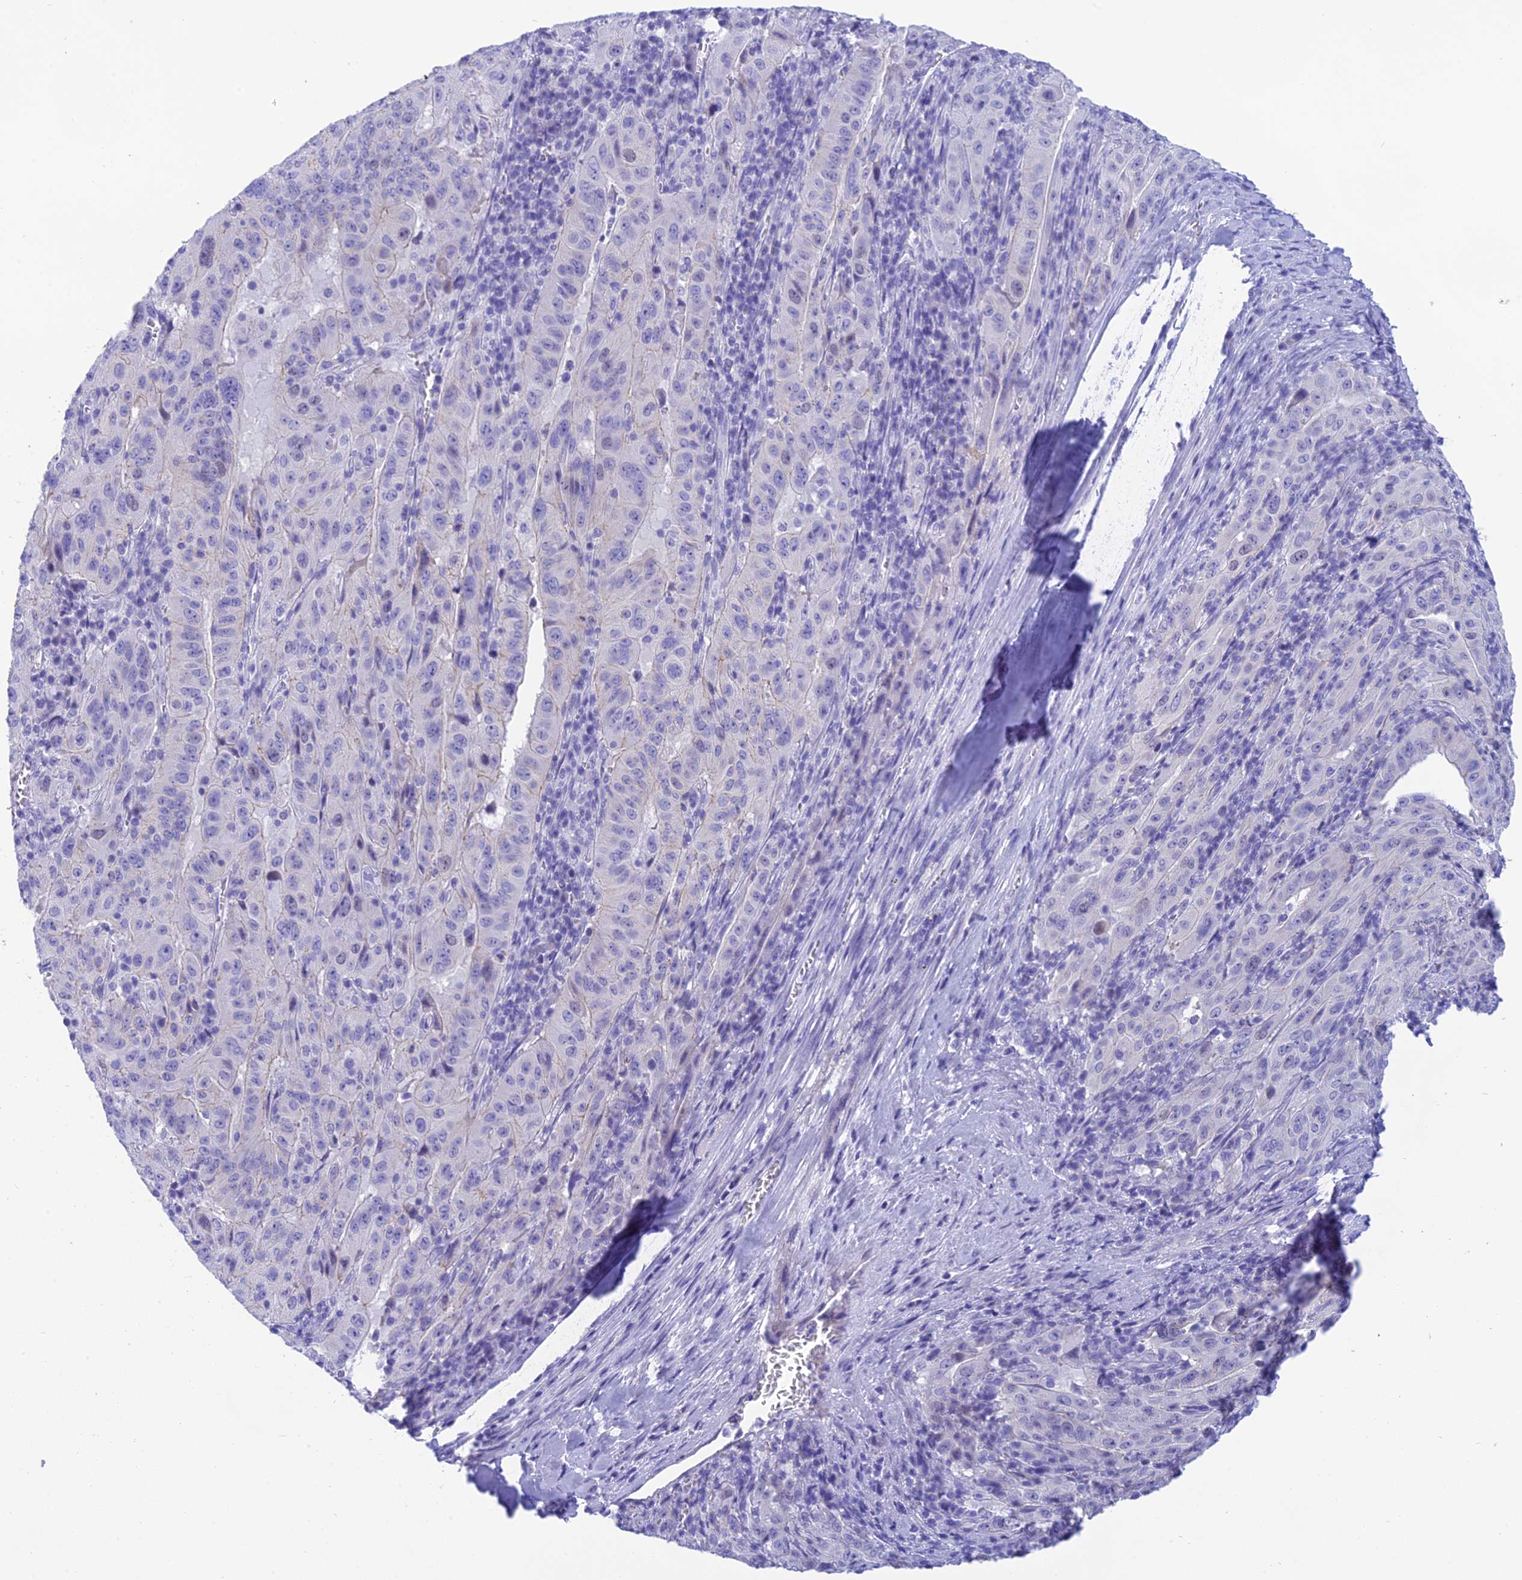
{"staining": {"intensity": "negative", "quantity": "none", "location": "none"}, "tissue": "pancreatic cancer", "cell_type": "Tumor cells", "image_type": "cancer", "snomed": [{"axis": "morphology", "description": "Adenocarcinoma, NOS"}, {"axis": "topography", "description": "Pancreas"}], "caption": "Tumor cells are negative for brown protein staining in pancreatic cancer.", "gene": "KDELR3", "patient": {"sex": "male", "age": 63}}